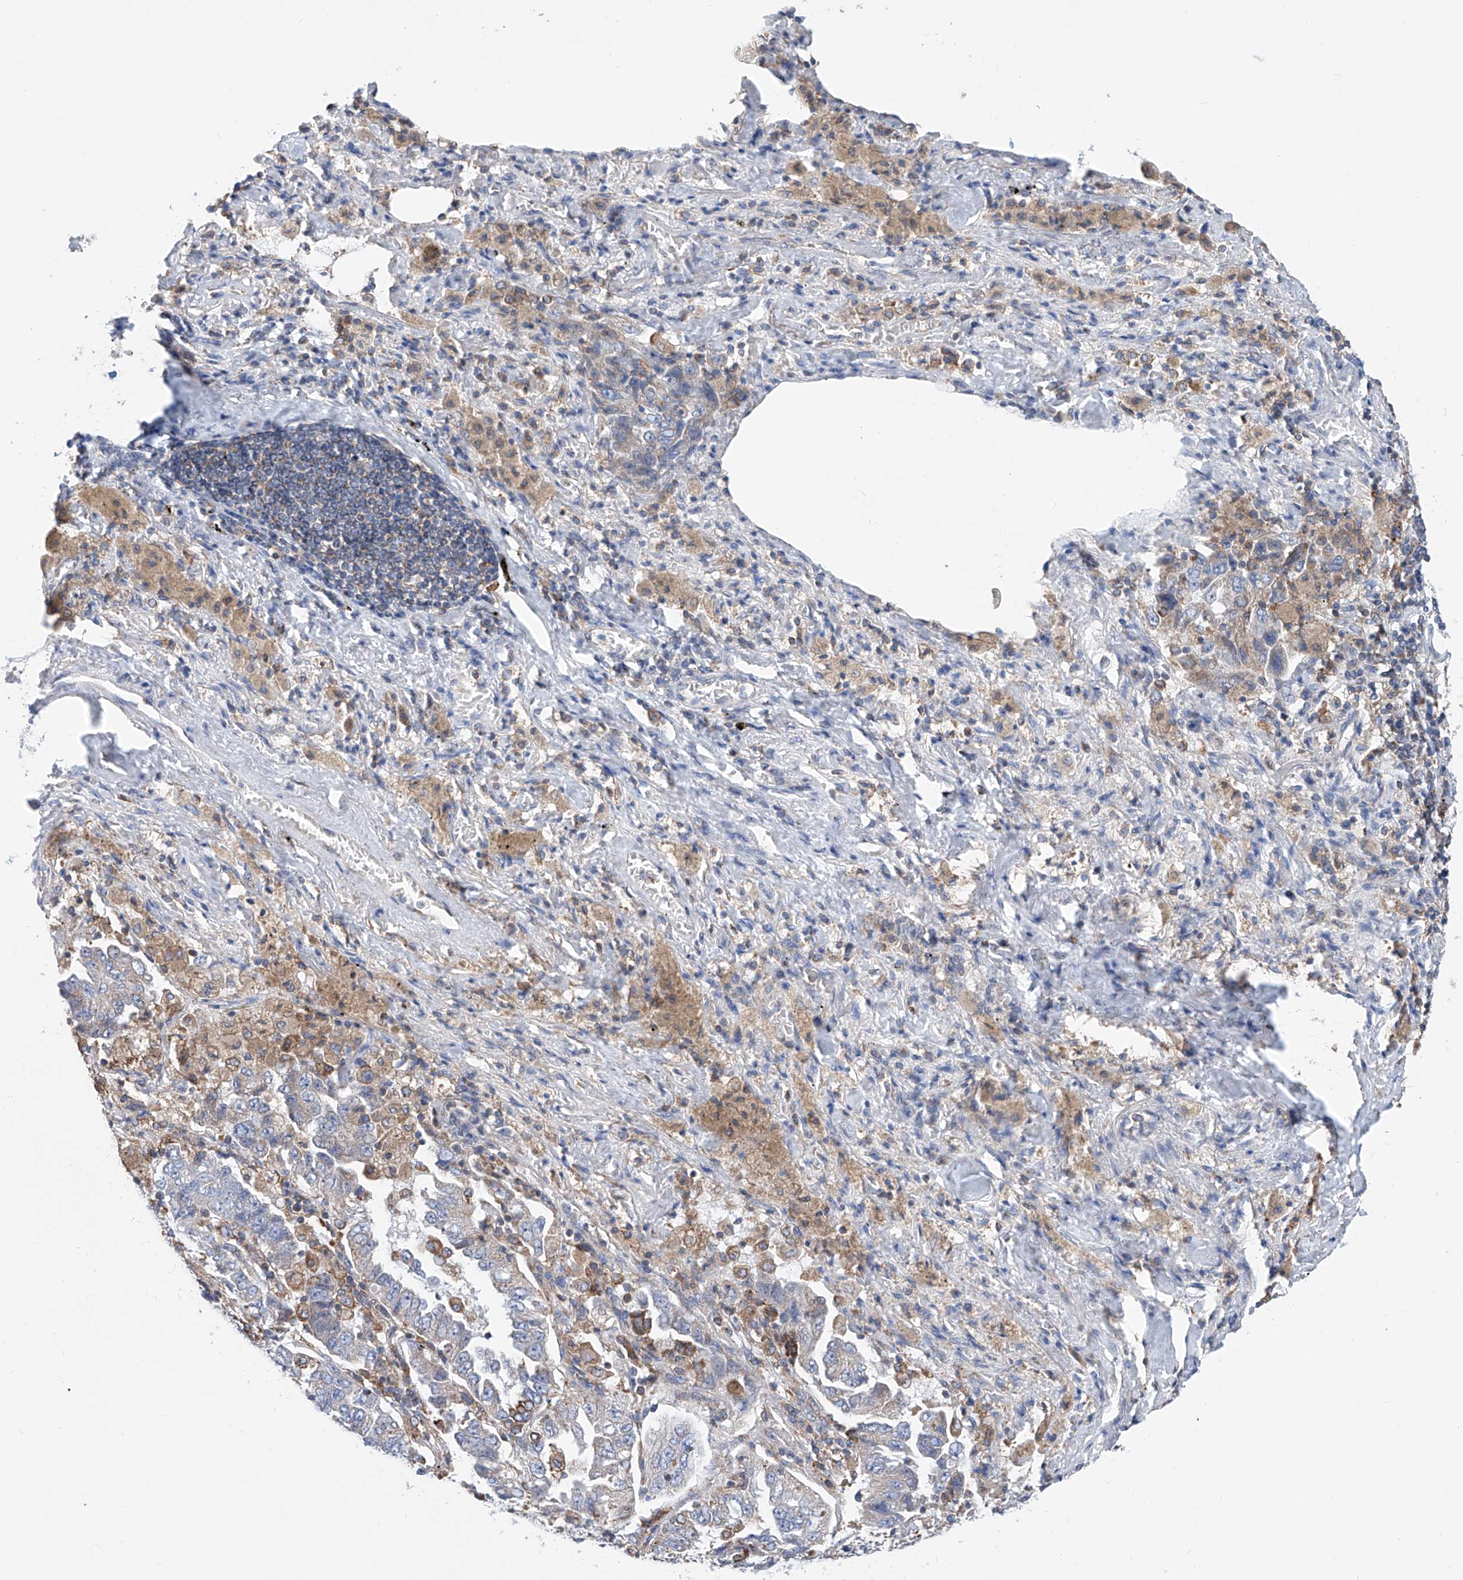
{"staining": {"intensity": "weak", "quantity": "<25%", "location": "cytoplasmic/membranous"}, "tissue": "lung cancer", "cell_type": "Tumor cells", "image_type": "cancer", "snomed": [{"axis": "morphology", "description": "Adenocarcinoma, NOS"}, {"axis": "topography", "description": "Lung"}], "caption": "DAB (3,3'-diaminobenzidine) immunohistochemical staining of human lung adenocarcinoma shows no significant expression in tumor cells. The staining was performed using DAB to visualize the protein expression in brown, while the nuclei were stained in blue with hematoxylin (Magnification: 20x).", "gene": "MAD2L1", "patient": {"sex": "female", "age": 51}}